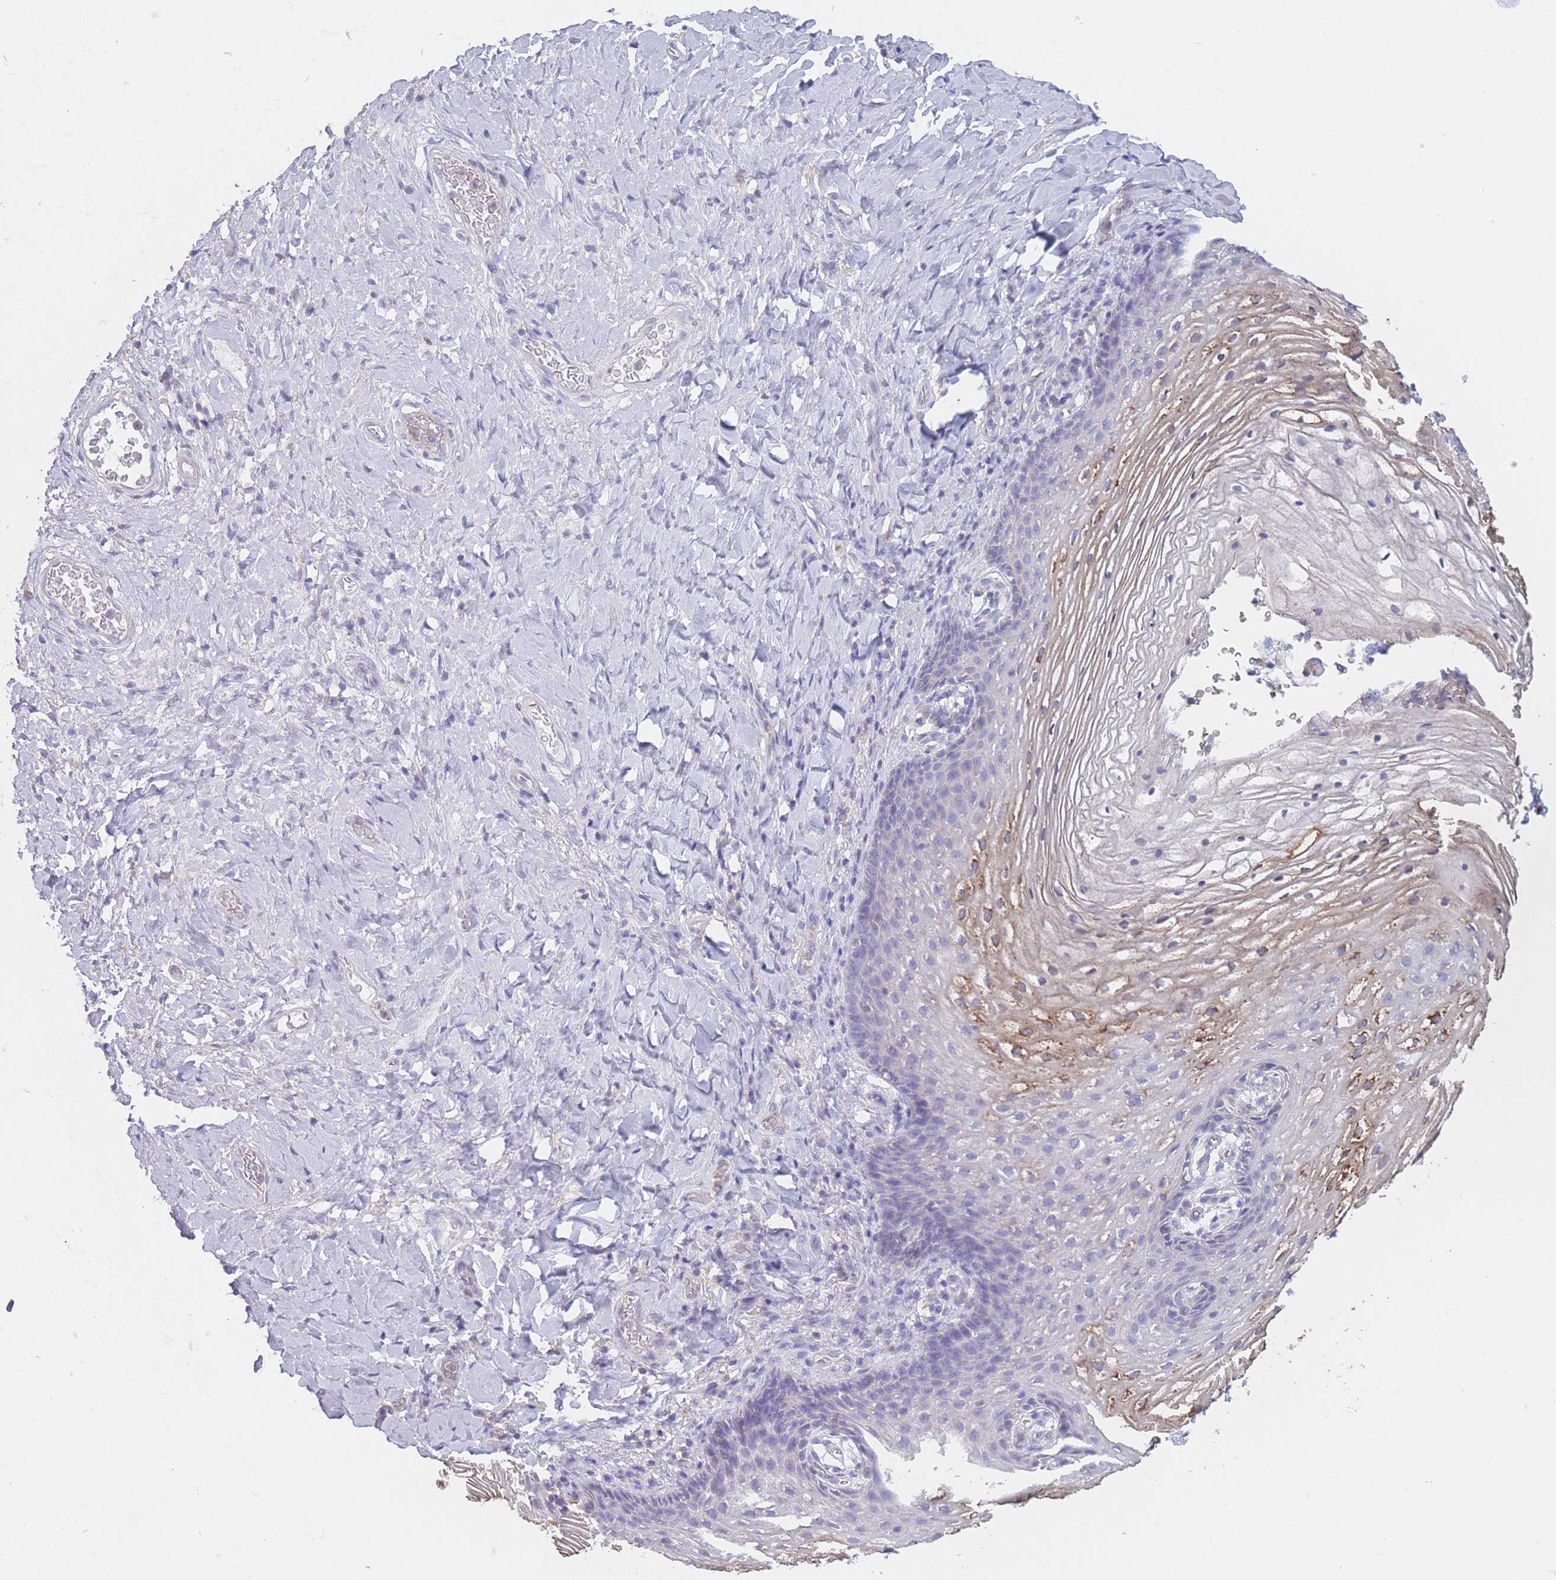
{"staining": {"intensity": "moderate", "quantity": "25%-75%", "location": "cytoplasmic/membranous"}, "tissue": "vagina", "cell_type": "Squamous epithelial cells", "image_type": "normal", "snomed": [{"axis": "morphology", "description": "Normal tissue, NOS"}, {"axis": "topography", "description": "Vagina"}], "caption": "Immunohistochemistry (IHC) image of benign vagina: human vagina stained using IHC demonstrates medium levels of moderate protein expression localized specifically in the cytoplasmic/membranous of squamous epithelial cells, appearing as a cytoplasmic/membranous brown color.", "gene": "ADH1A", "patient": {"sex": "female", "age": 60}}